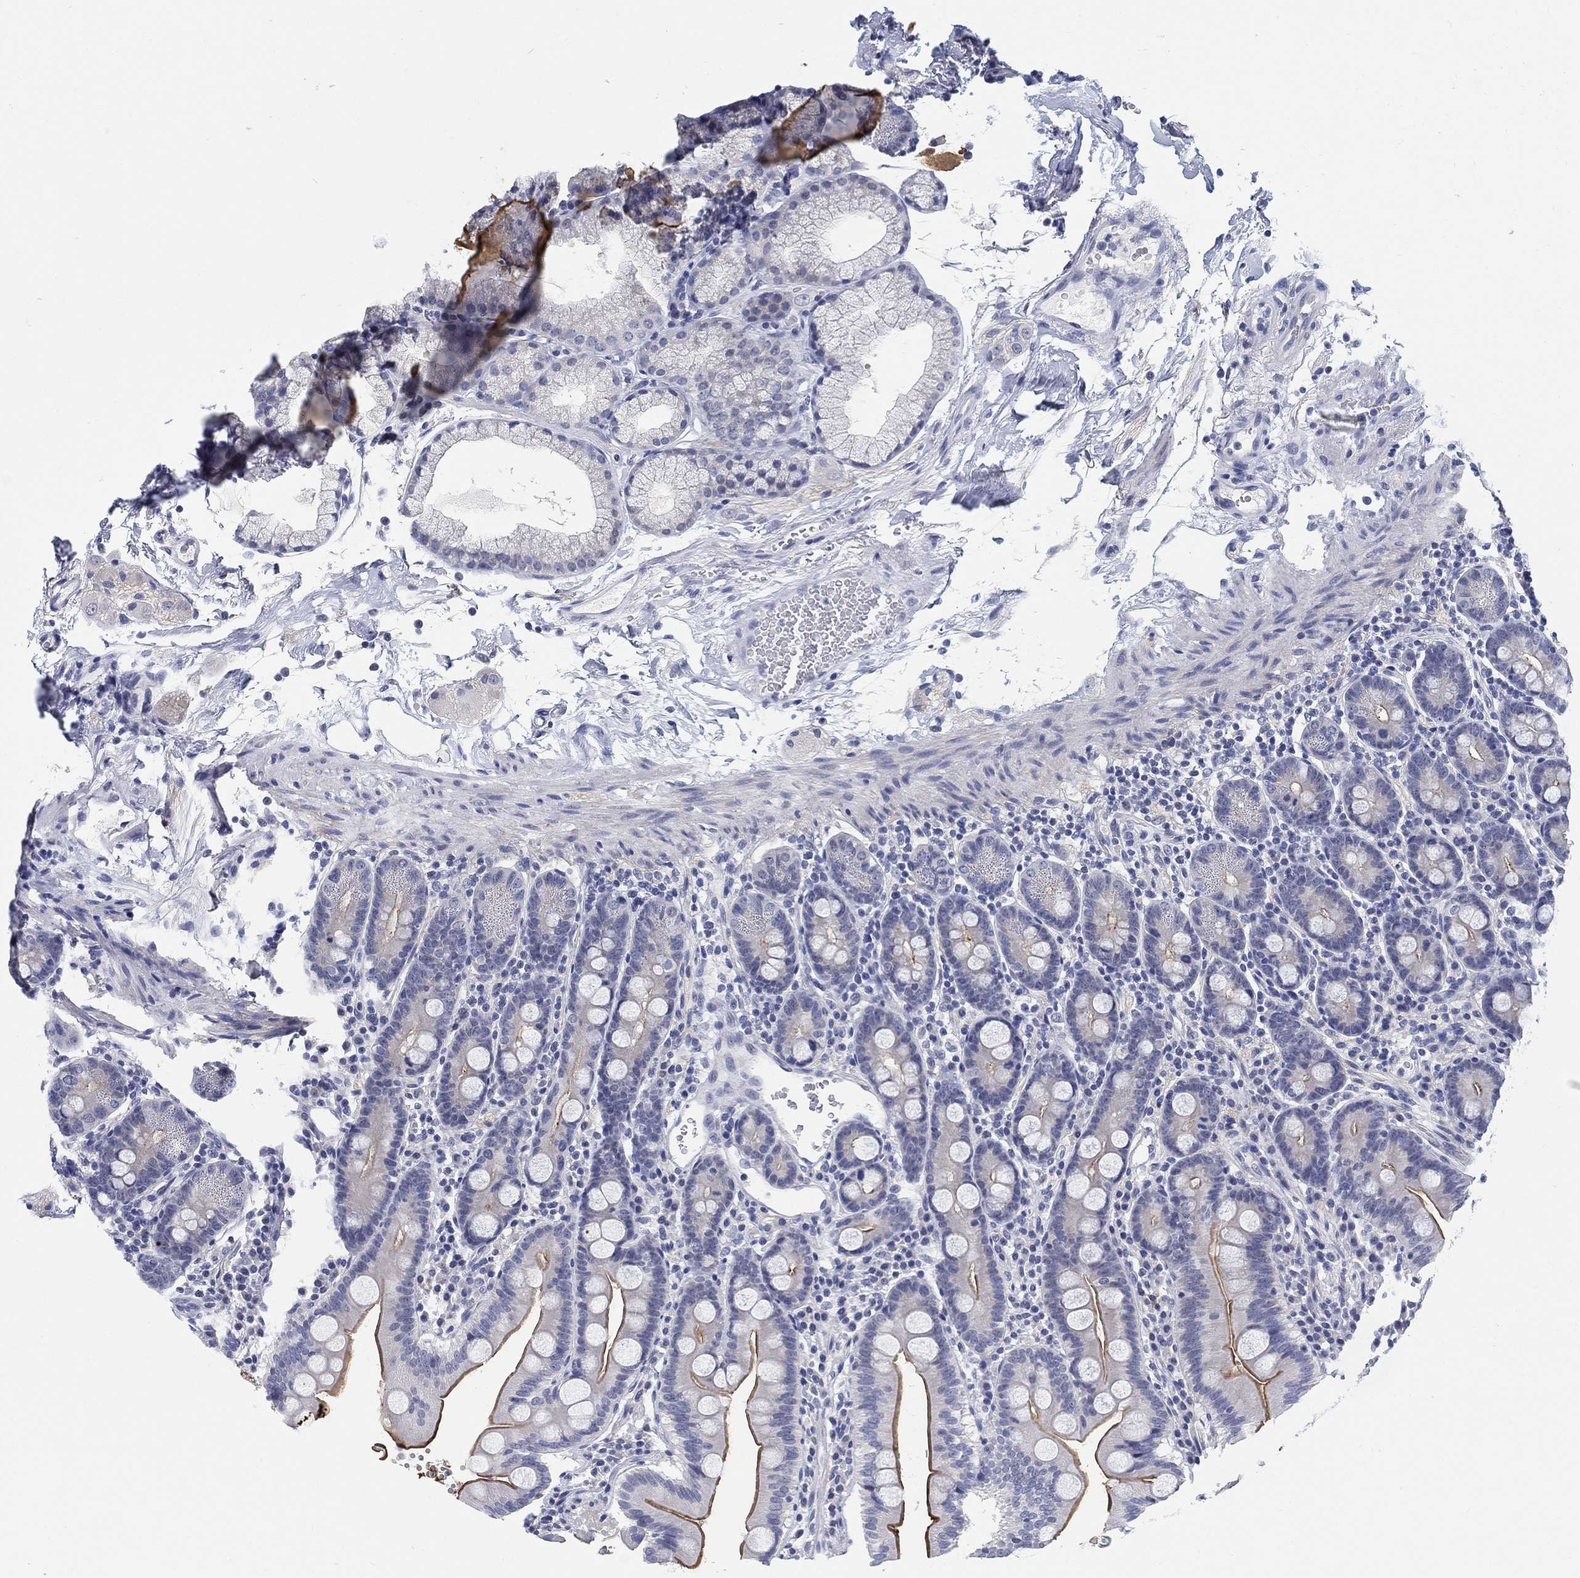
{"staining": {"intensity": "strong", "quantity": "25%-75%", "location": "cytoplasmic/membranous"}, "tissue": "duodenum", "cell_type": "Glandular cells", "image_type": "normal", "snomed": [{"axis": "morphology", "description": "Normal tissue, NOS"}, {"axis": "topography", "description": "Duodenum"}], "caption": "A high amount of strong cytoplasmic/membranous staining is present in about 25%-75% of glandular cells in benign duodenum. Nuclei are stained in blue.", "gene": "CLUL1", "patient": {"sex": "male", "age": 59}}